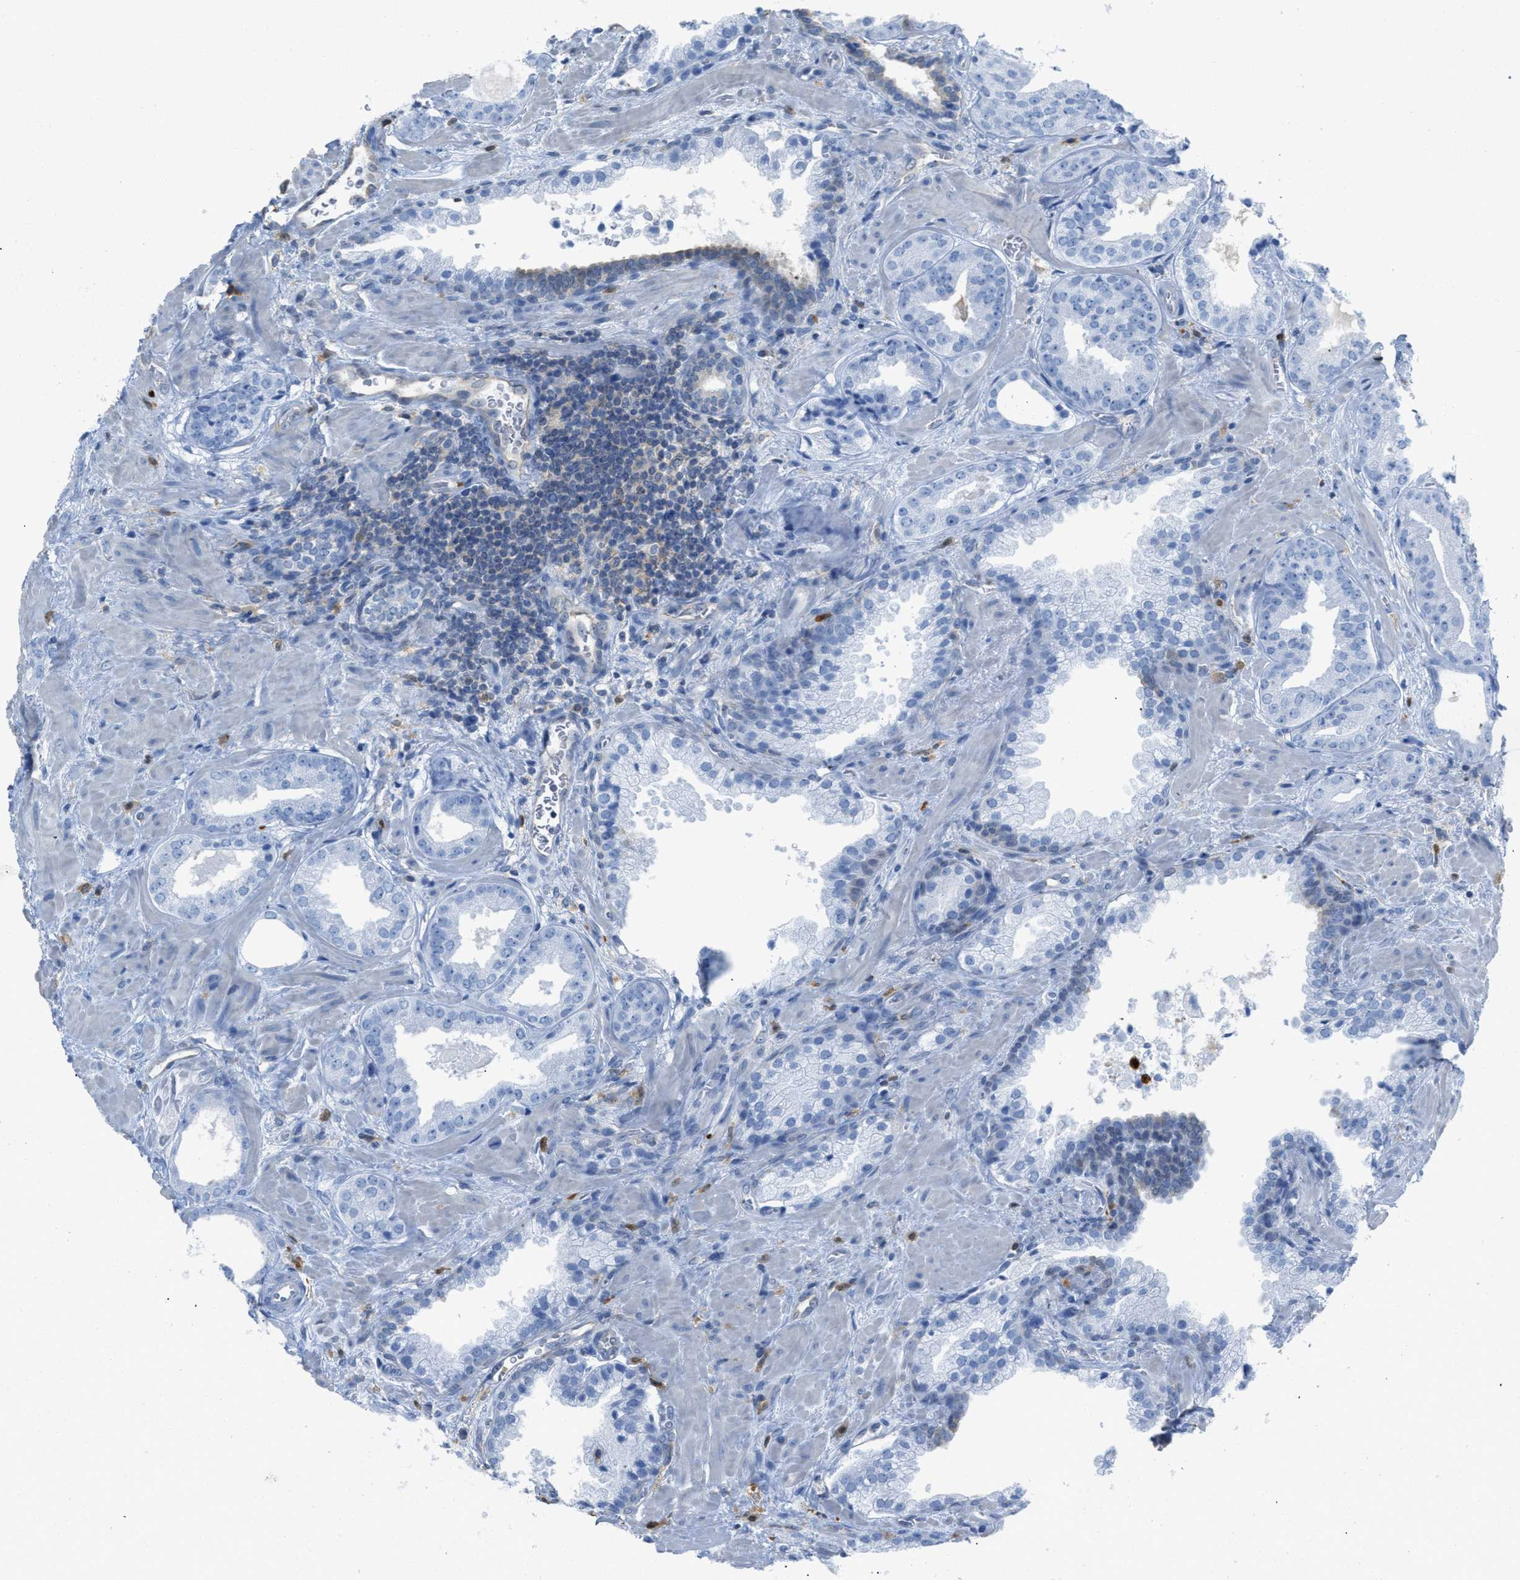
{"staining": {"intensity": "weak", "quantity": "<25%", "location": "cytoplasmic/membranous"}, "tissue": "prostate cancer", "cell_type": "Tumor cells", "image_type": "cancer", "snomed": [{"axis": "morphology", "description": "Adenocarcinoma, Low grade"}, {"axis": "topography", "description": "Prostate"}], "caption": "IHC histopathology image of human prostate adenocarcinoma (low-grade) stained for a protein (brown), which shows no expression in tumor cells.", "gene": "SERPINB1", "patient": {"sex": "male", "age": 71}}